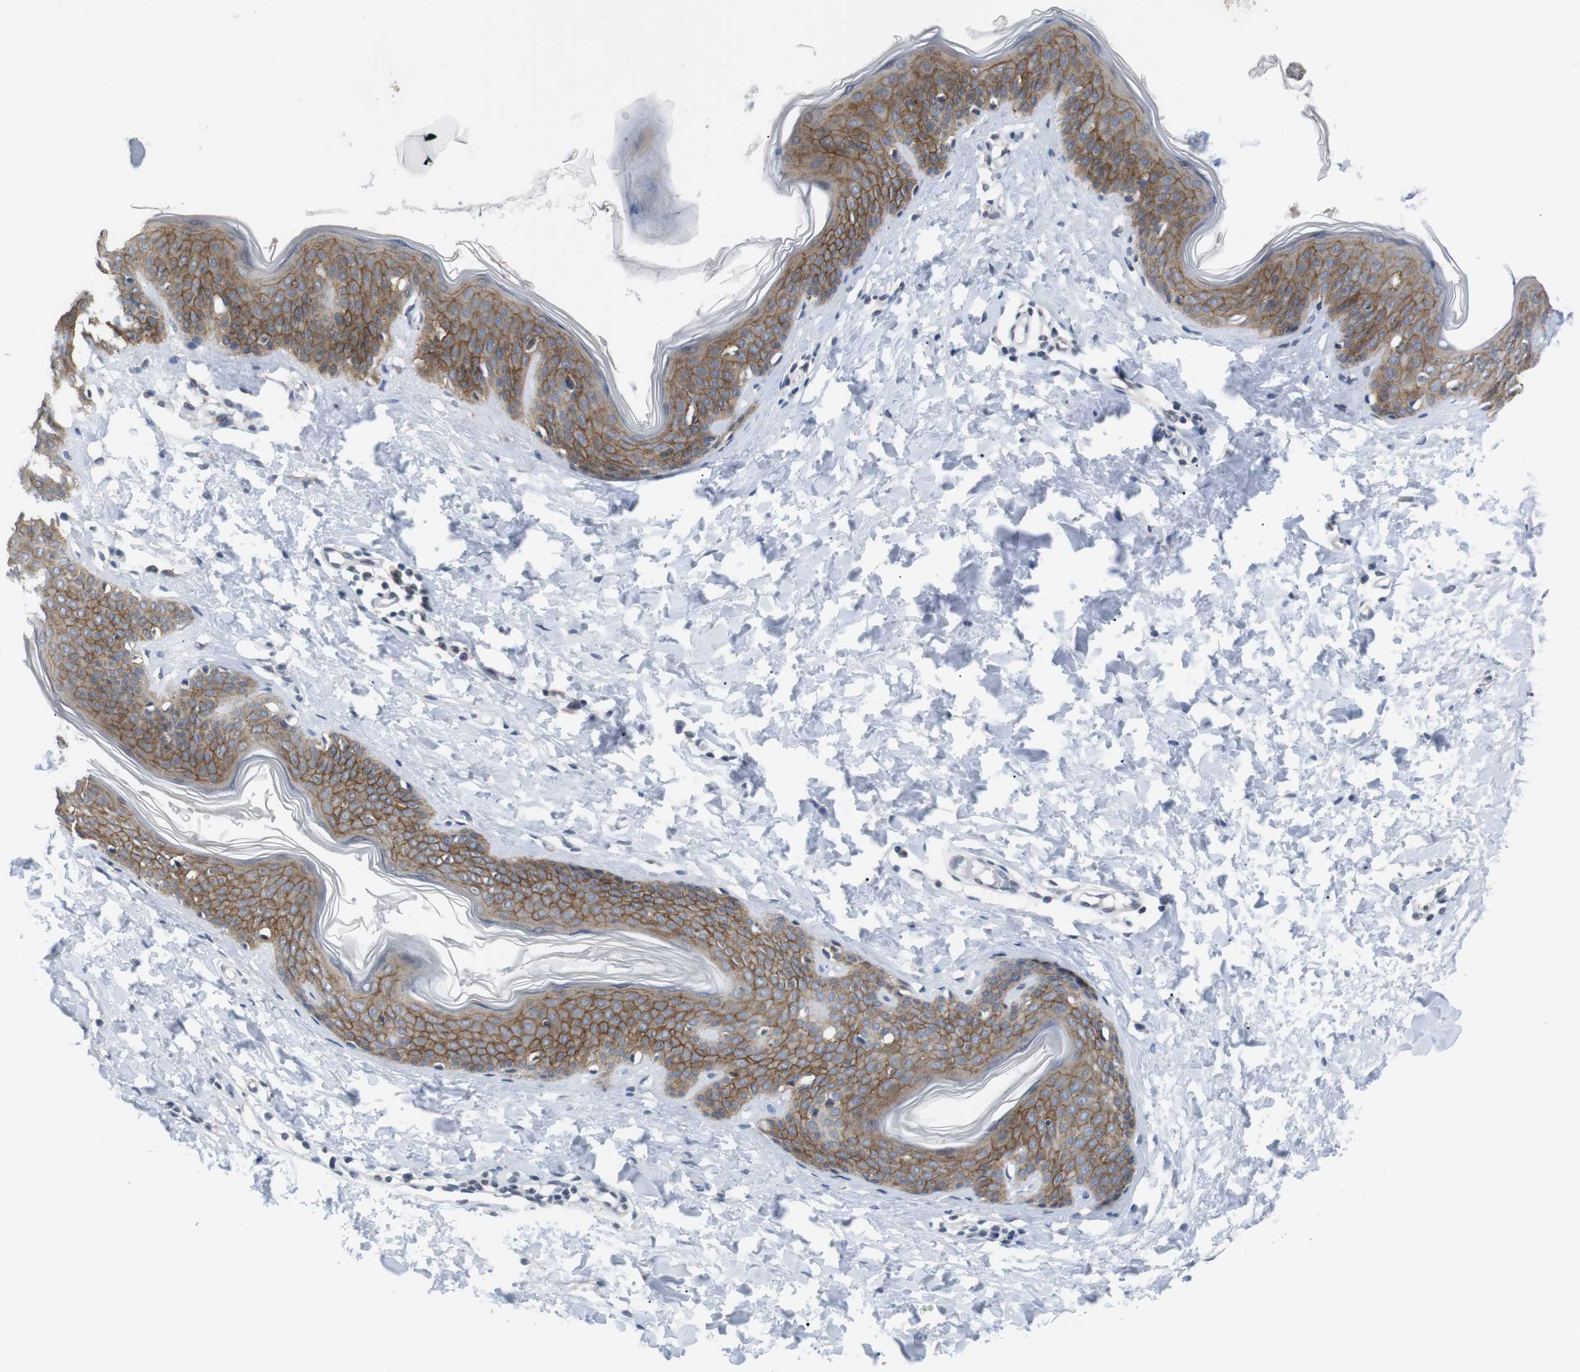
{"staining": {"intensity": "negative", "quantity": "none", "location": "none"}, "tissue": "skin", "cell_type": "Fibroblasts", "image_type": "normal", "snomed": [{"axis": "morphology", "description": "Normal tissue, NOS"}, {"axis": "topography", "description": "Skin"}], "caption": "Immunohistochemical staining of benign skin reveals no significant positivity in fibroblasts. (DAB (3,3'-diaminobenzidine) IHC with hematoxylin counter stain).", "gene": "NECTIN1", "patient": {"sex": "female", "age": 17}}